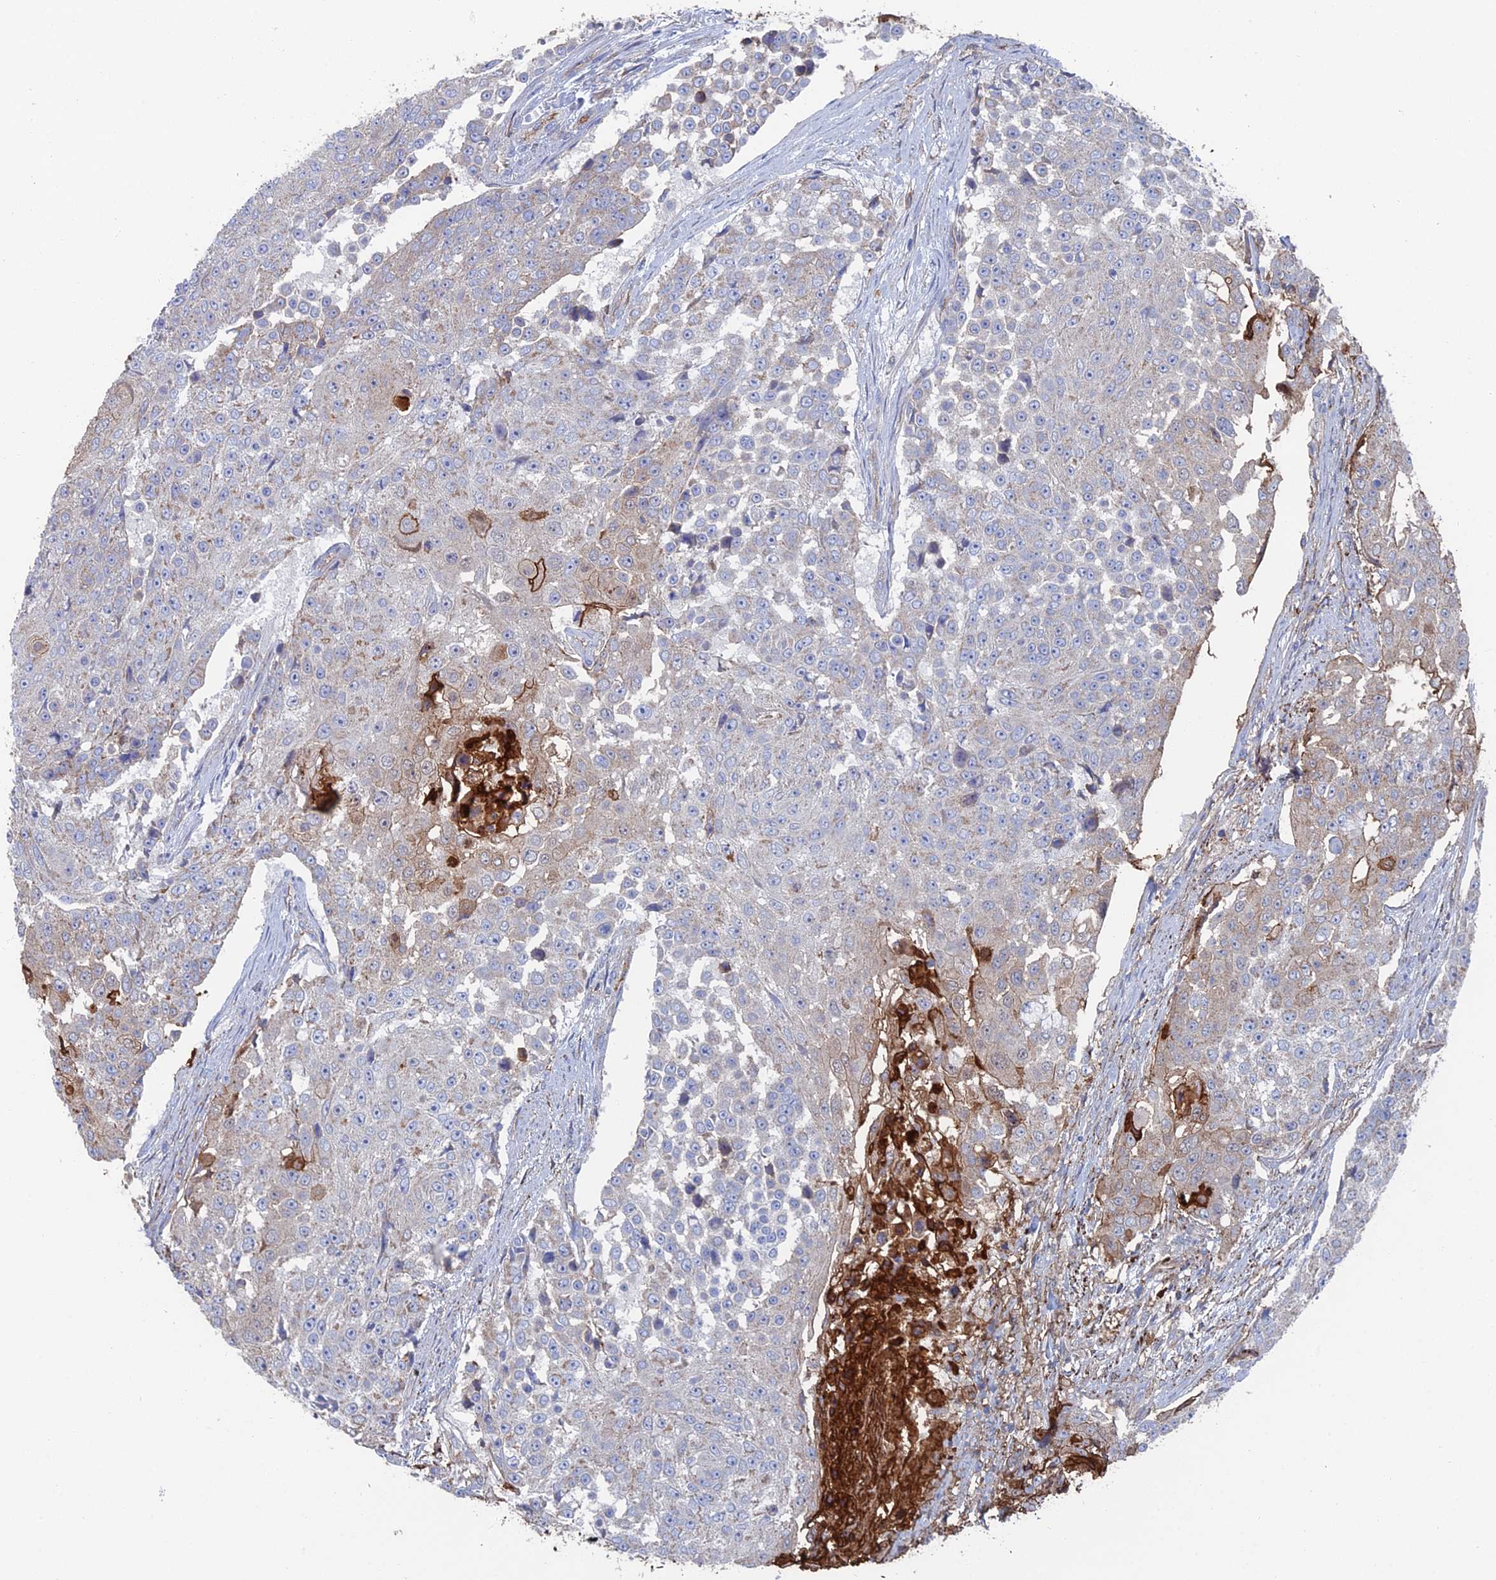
{"staining": {"intensity": "moderate", "quantity": "<25%", "location": "cytoplasmic/membranous"}, "tissue": "urothelial cancer", "cell_type": "Tumor cells", "image_type": "cancer", "snomed": [{"axis": "morphology", "description": "Urothelial carcinoma, High grade"}, {"axis": "topography", "description": "Urinary bladder"}], "caption": "Immunohistochemical staining of high-grade urothelial carcinoma exhibits low levels of moderate cytoplasmic/membranous staining in approximately <25% of tumor cells.", "gene": "SNX11", "patient": {"sex": "female", "age": 63}}